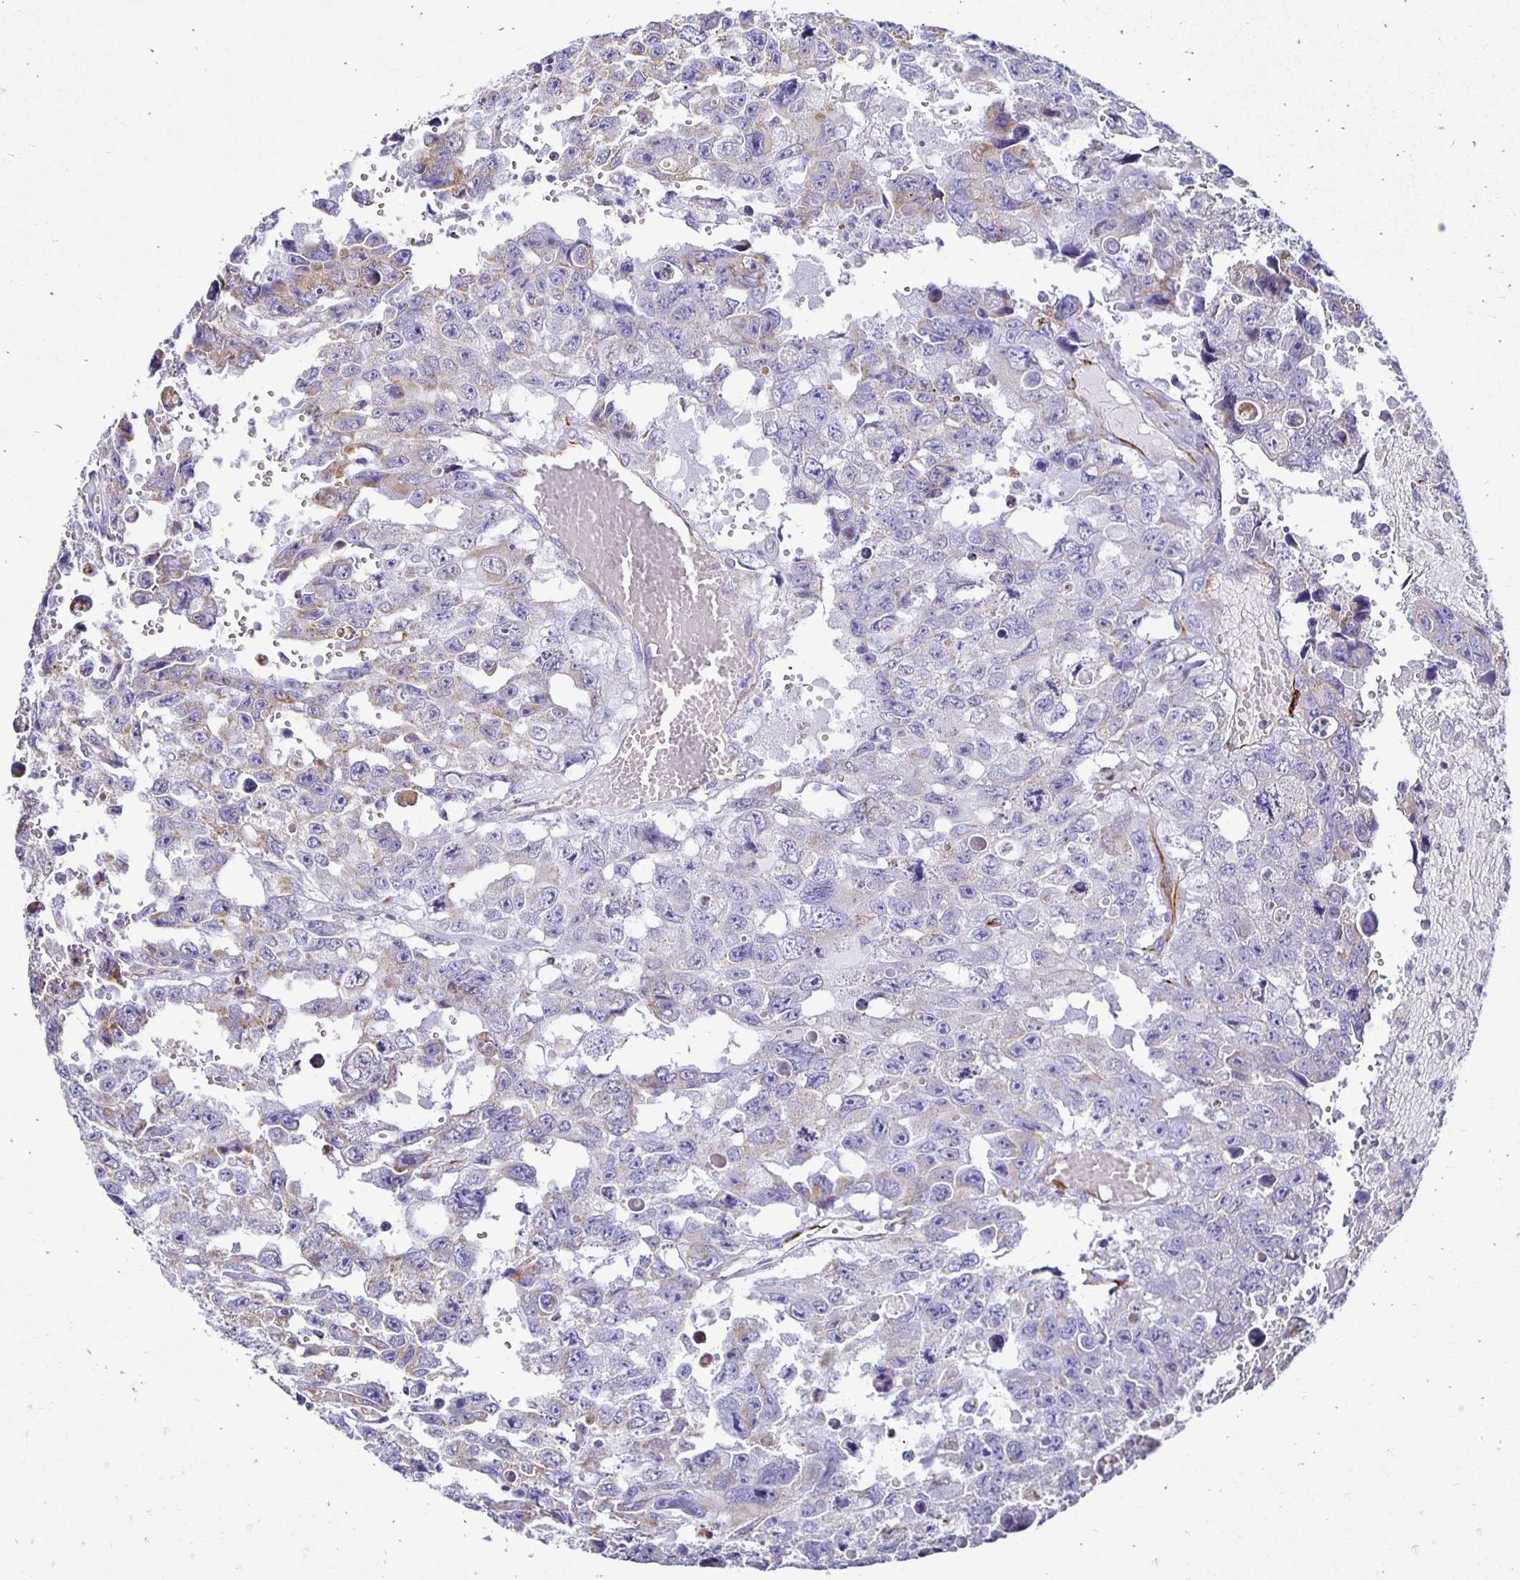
{"staining": {"intensity": "negative", "quantity": "none", "location": "none"}, "tissue": "testis cancer", "cell_type": "Tumor cells", "image_type": "cancer", "snomed": [{"axis": "morphology", "description": "Seminoma, NOS"}, {"axis": "topography", "description": "Testis"}], "caption": "Human testis cancer stained for a protein using IHC demonstrates no staining in tumor cells.", "gene": "PLAAT2", "patient": {"sex": "male", "age": 26}}